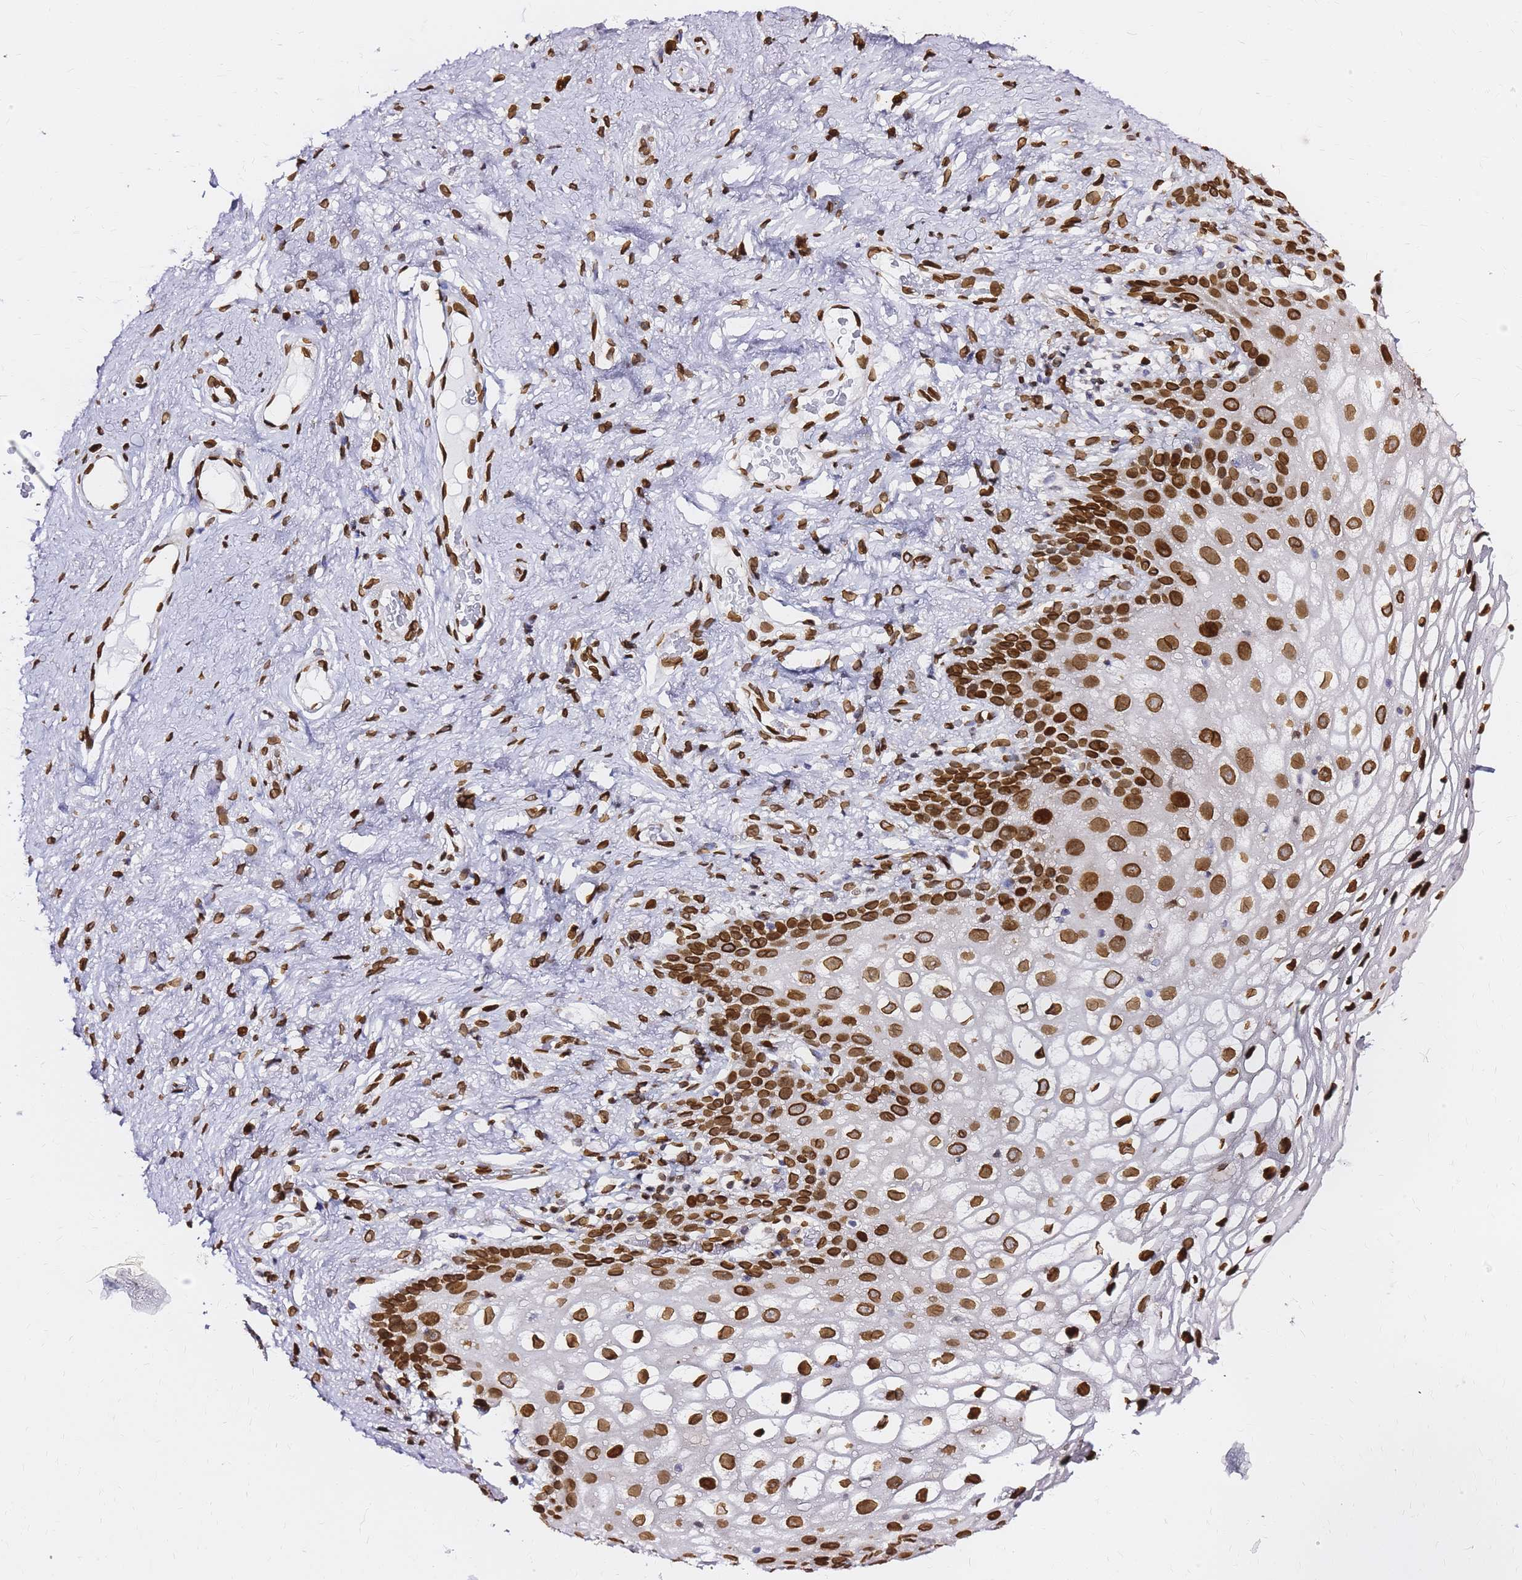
{"staining": {"intensity": "strong", "quantity": ">75%", "location": "cytoplasmic/membranous,nuclear"}, "tissue": "vagina", "cell_type": "Squamous epithelial cells", "image_type": "normal", "snomed": [{"axis": "morphology", "description": "Normal tissue, NOS"}, {"axis": "topography", "description": "Vagina"}], "caption": "Squamous epithelial cells display high levels of strong cytoplasmic/membranous,nuclear staining in approximately >75% of cells in normal vagina. The staining was performed using DAB (3,3'-diaminobenzidine) to visualize the protein expression in brown, while the nuclei were stained in blue with hematoxylin (Magnification: 20x).", "gene": "C6orf141", "patient": {"sex": "female", "age": 68}}